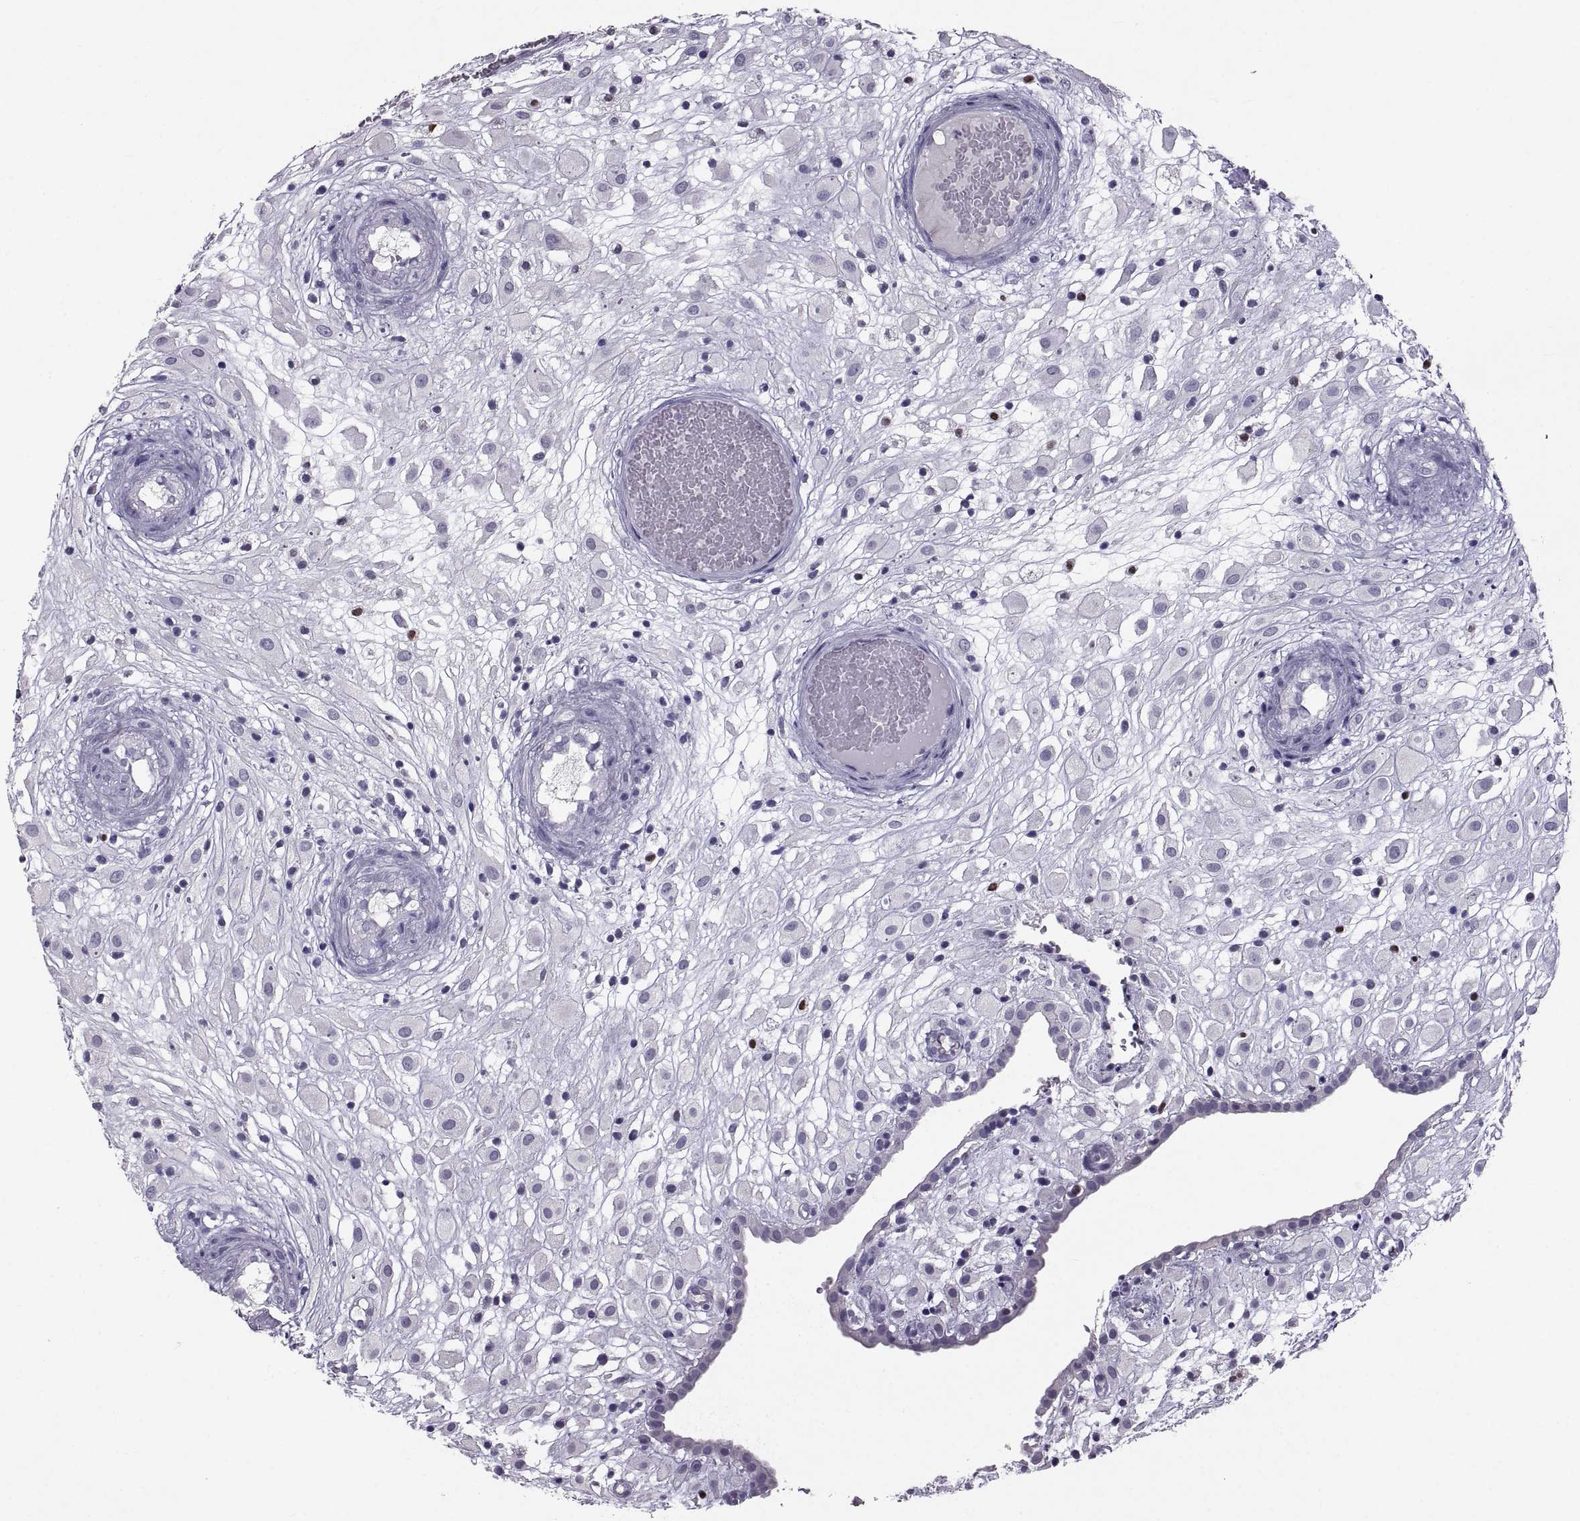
{"staining": {"intensity": "negative", "quantity": "none", "location": "none"}, "tissue": "placenta", "cell_type": "Decidual cells", "image_type": "normal", "snomed": [{"axis": "morphology", "description": "Normal tissue, NOS"}, {"axis": "topography", "description": "Placenta"}], "caption": "DAB (3,3'-diaminobenzidine) immunohistochemical staining of unremarkable human placenta displays no significant expression in decidual cells. Nuclei are stained in blue.", "gene": "SOX21", "patient": {"sex": "female", "age": 24}}